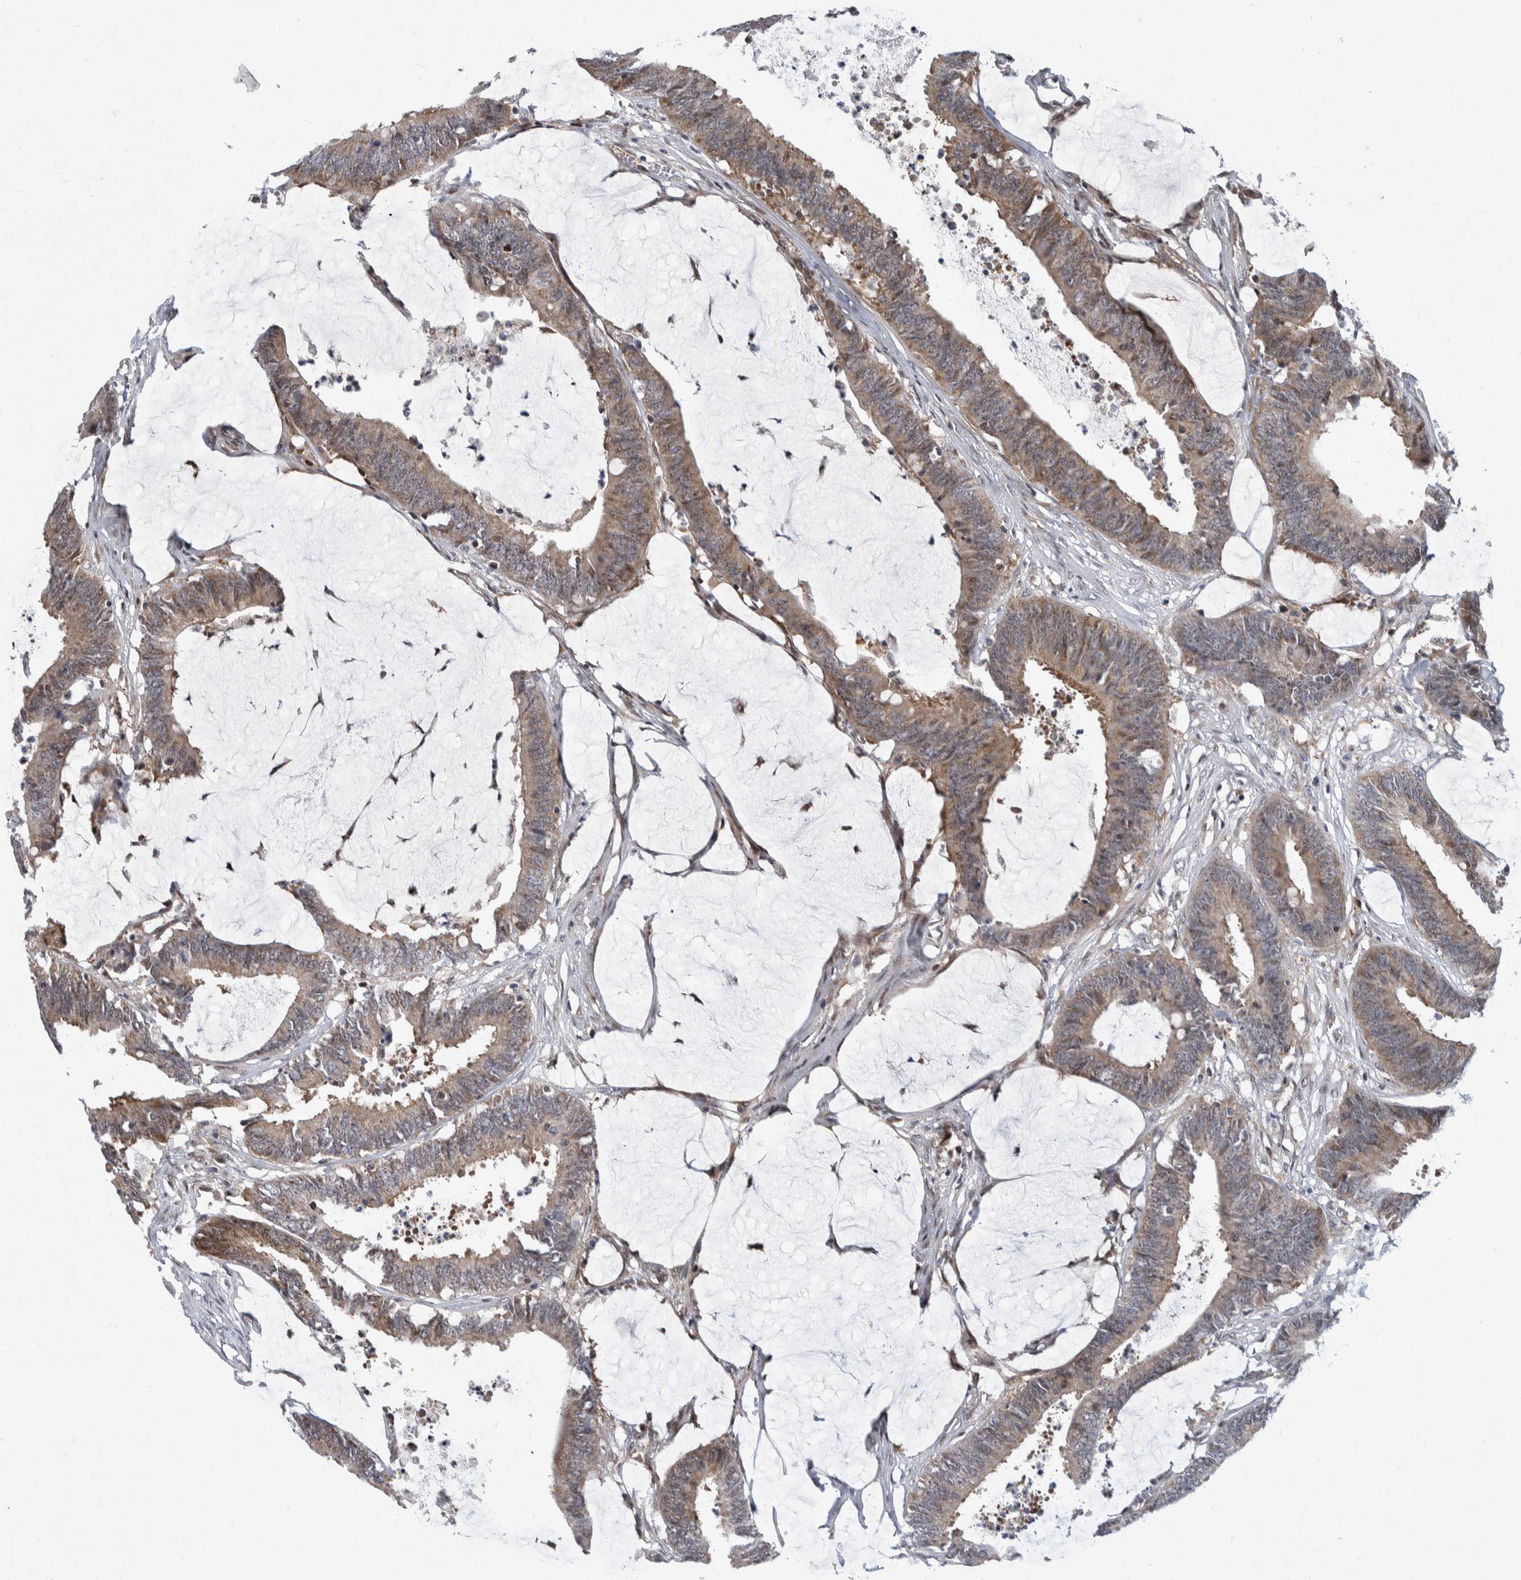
{"staining": {"intensity": "weak", "quantity": ">75%", "location": "cytoplasmic/membranous"}, "tissue": "colorectal cancer", "cell_type": "Tumor cells", "image_type": "cancer", "snomed": [{"axis": "morphology", "description": "Adenocarcinoma, NOS"}, {"axis": "topography", "description": "Rectum"}], "caption": "Immunohistochemistry (IHC) (DAB (3,3'-diaminobenzidine)) staining of adenocarcinoma (colorectal) displays weak cytoplasmic/membranous protein staining in approximately >75% of tumor cells.", "gene": "PTPA", "patient": {"sex": "female", "age": 66}}